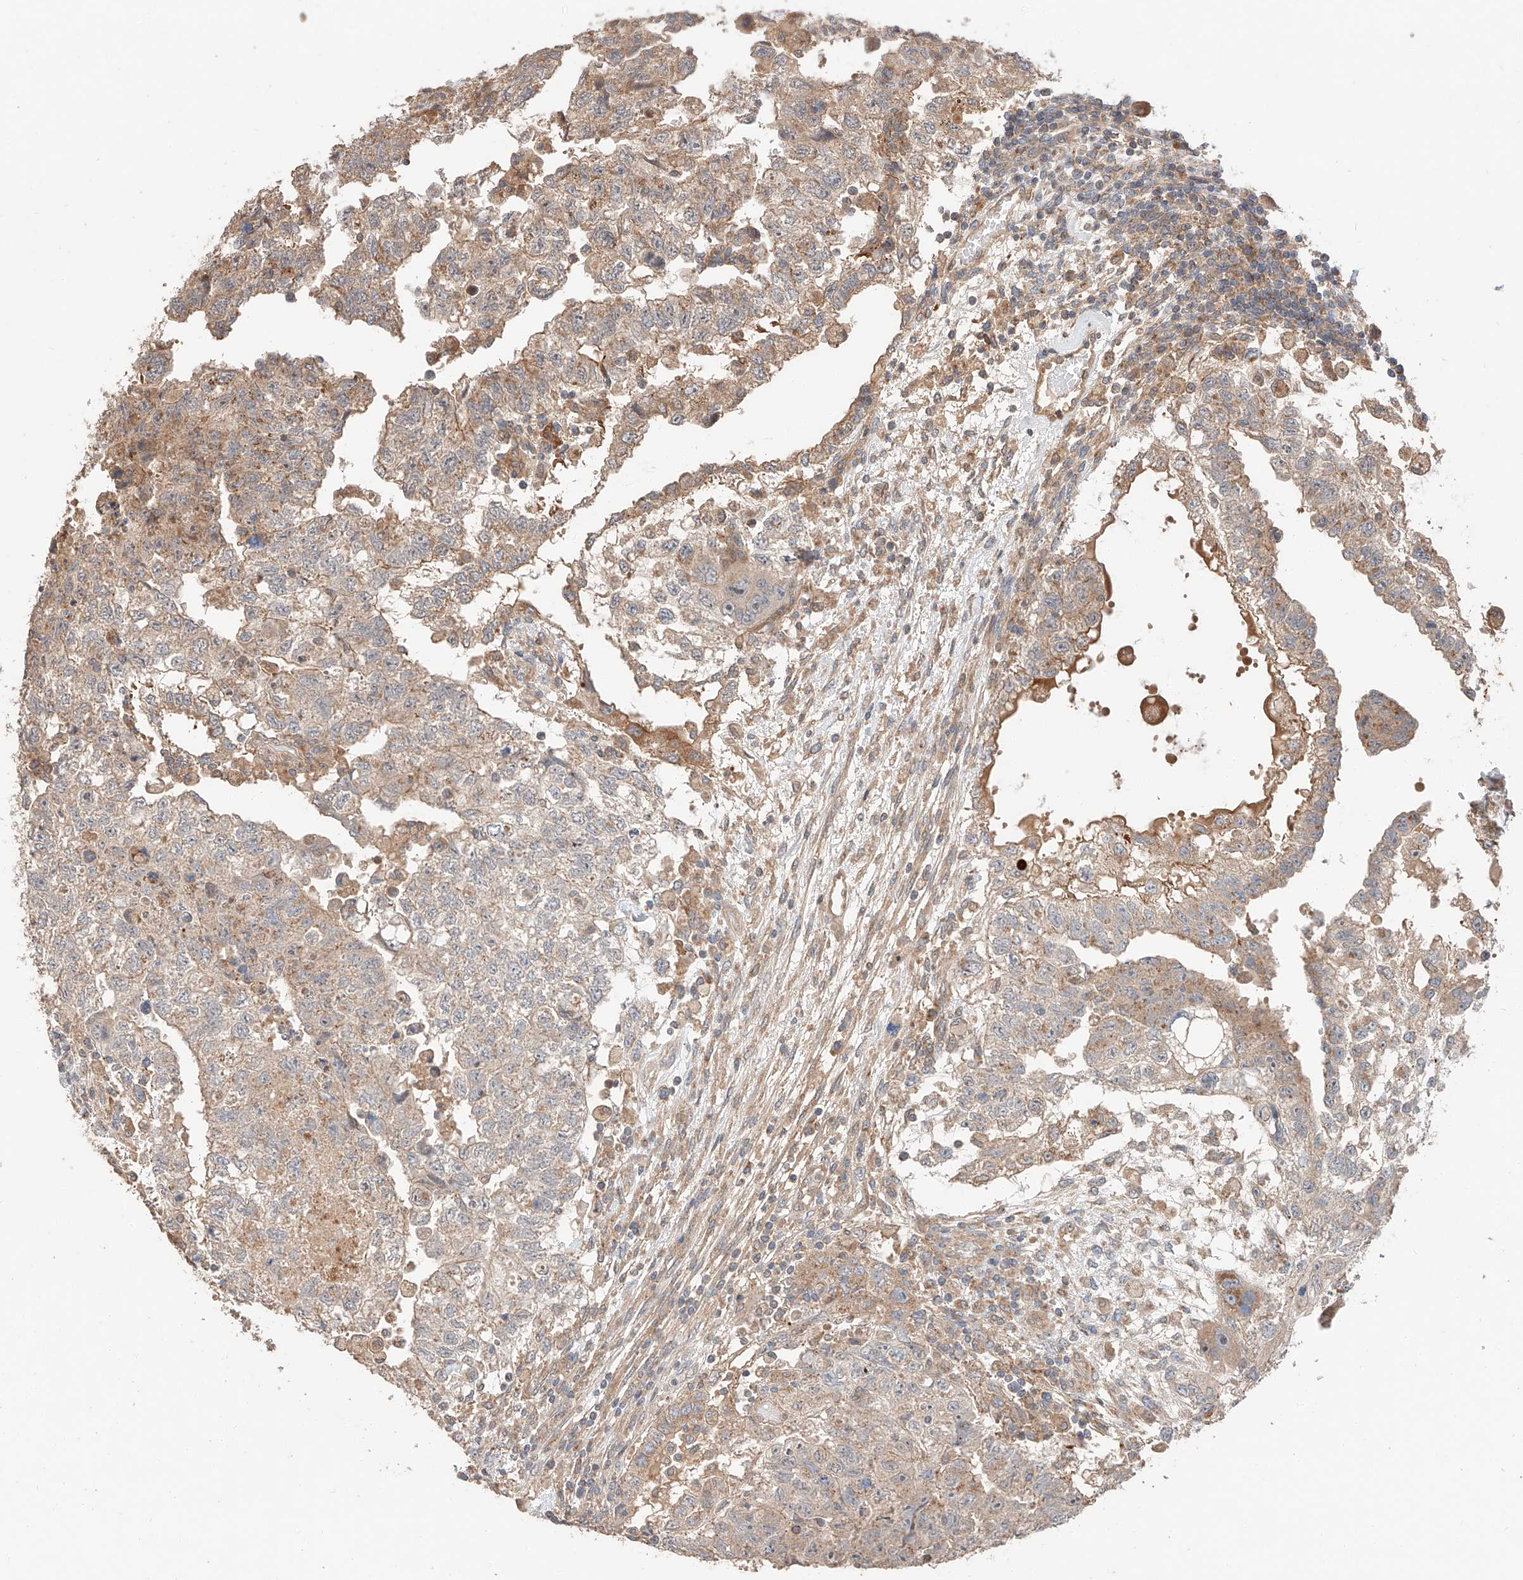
{"staining": {"intensity": "weak", "quantity": "25%-75%", "location": "cytoplasmic/membranous"}, "tissue": "testis cancer", "cell_type": "Tumor cells", "image_type": "cancer", "snomed": [{"axis": "morphology", "description": "Carcinoma, Embryonal, NOS"}, {"axis": "topography", "description": "Testis"}], "caption": "Protein staining of testis cancer (embryonal carcinoma) tissue shows weak cytoplasmic/membranous positivity in approximately 25%-75% of tumor cells.", "gene": "XPNPEP1", "patient": {"sex": "male", "age": 36}}